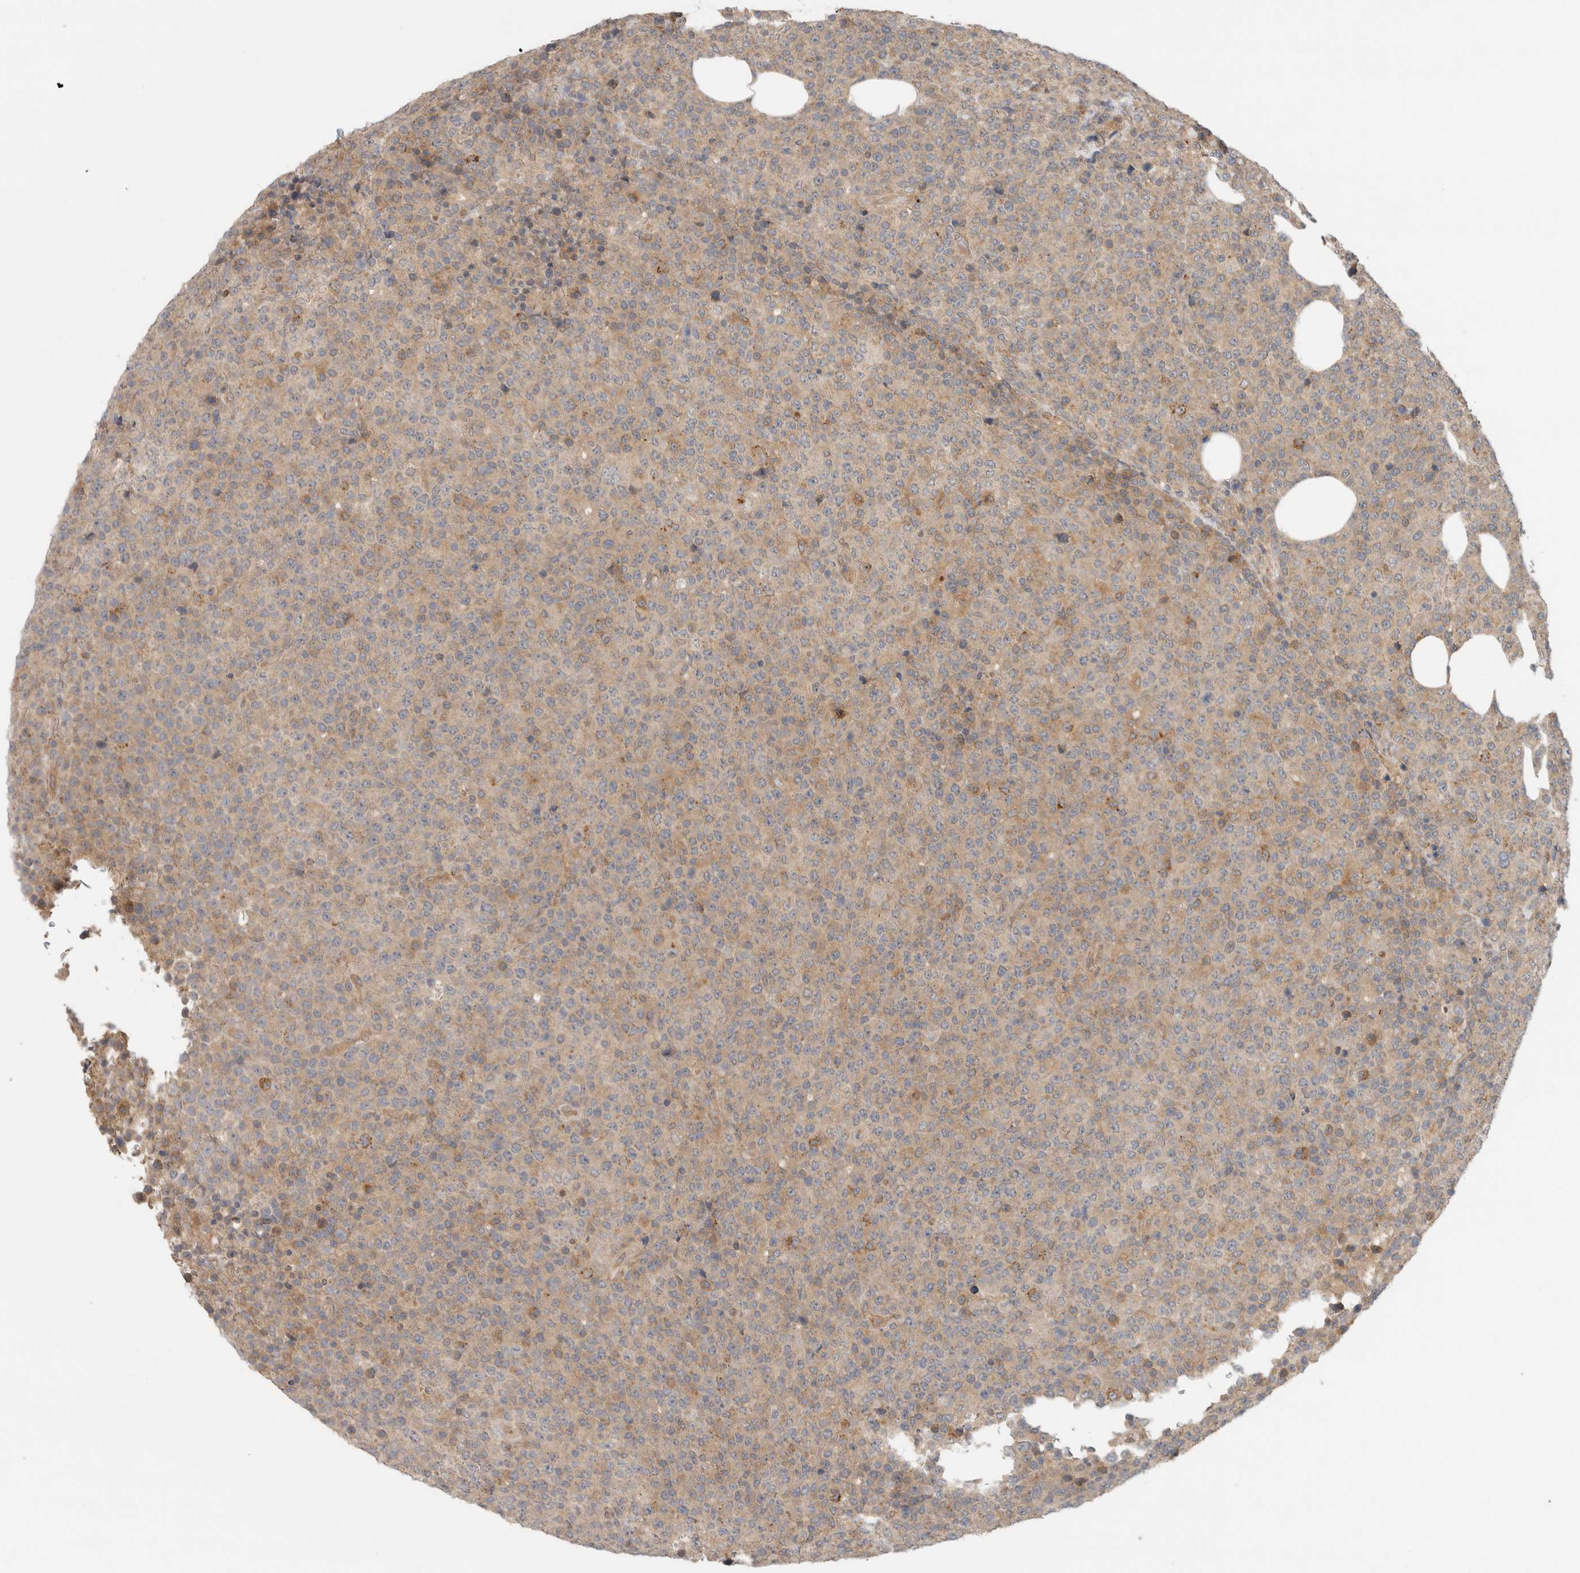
{"staining": {"intensity": "weak", "quantity": "25%-75%", "location": "cytoplasmic/membranous"}, "tissue": "lymphoma", "cell_type": "Tumor cells", "image_type": "cancer", "snomed": [{"axis": "morphology", "description": "Malignant lymphoma, non-Hodgkin's type, High grade"}, {"axis": "topography", "description": "Lymph node"}], "caption": "Protein expression analysis of human malignant lymphoma, non-Hodgkin's type (high-grade) reveals weak cytoplasmic/membranous positivity in approximately 25%-75% of tumor cells. (IHC, brightfield microscopy, high magnification).", "gene": "SGK1", "patient": {"sex": "male", "age": 13}}